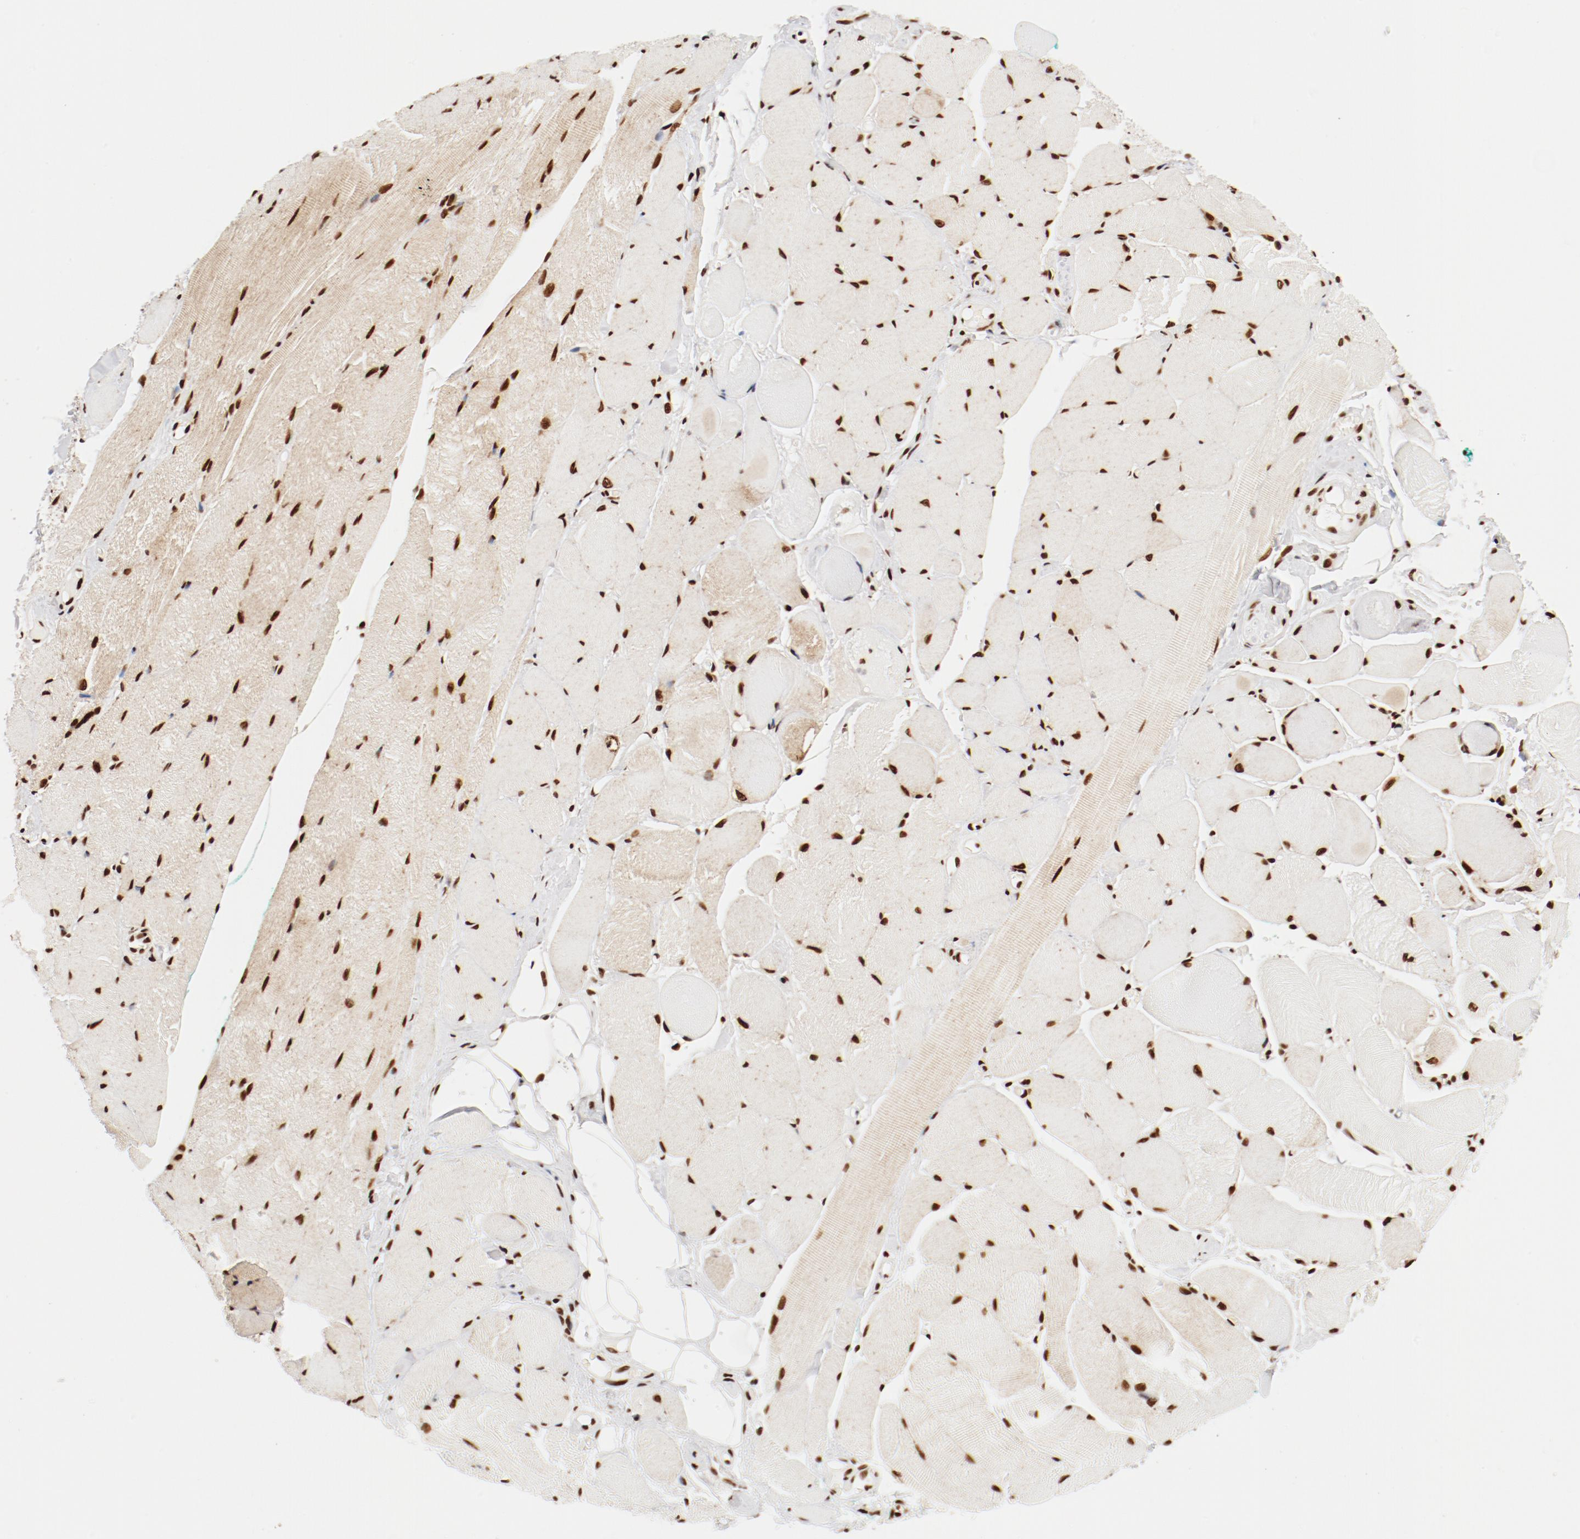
{"staining": {"intensity": "strong", "quantity": ">75%", "location": "cytoplasmic/membranous,nuclear"}, "tissue": "skeletal muscle", "cell_type": "Myocytes", "image_type": "normal", "snomed": [{"axis": "morphology", "description": "Normal tissue, NOS"}, {"axis": "topography", "description": "Skeletal muscle"}, {"axis": "topography", "description": "Peripheral nerve tissue"}], "caption": "Skeletal muscle stained with a brown dye reveals strong cytoplasmic/membranous,nuclear positive positivity in about >75% of myocytes.", "gene": "CTBP1", "patient": {"sex": "female", "age": 84}}